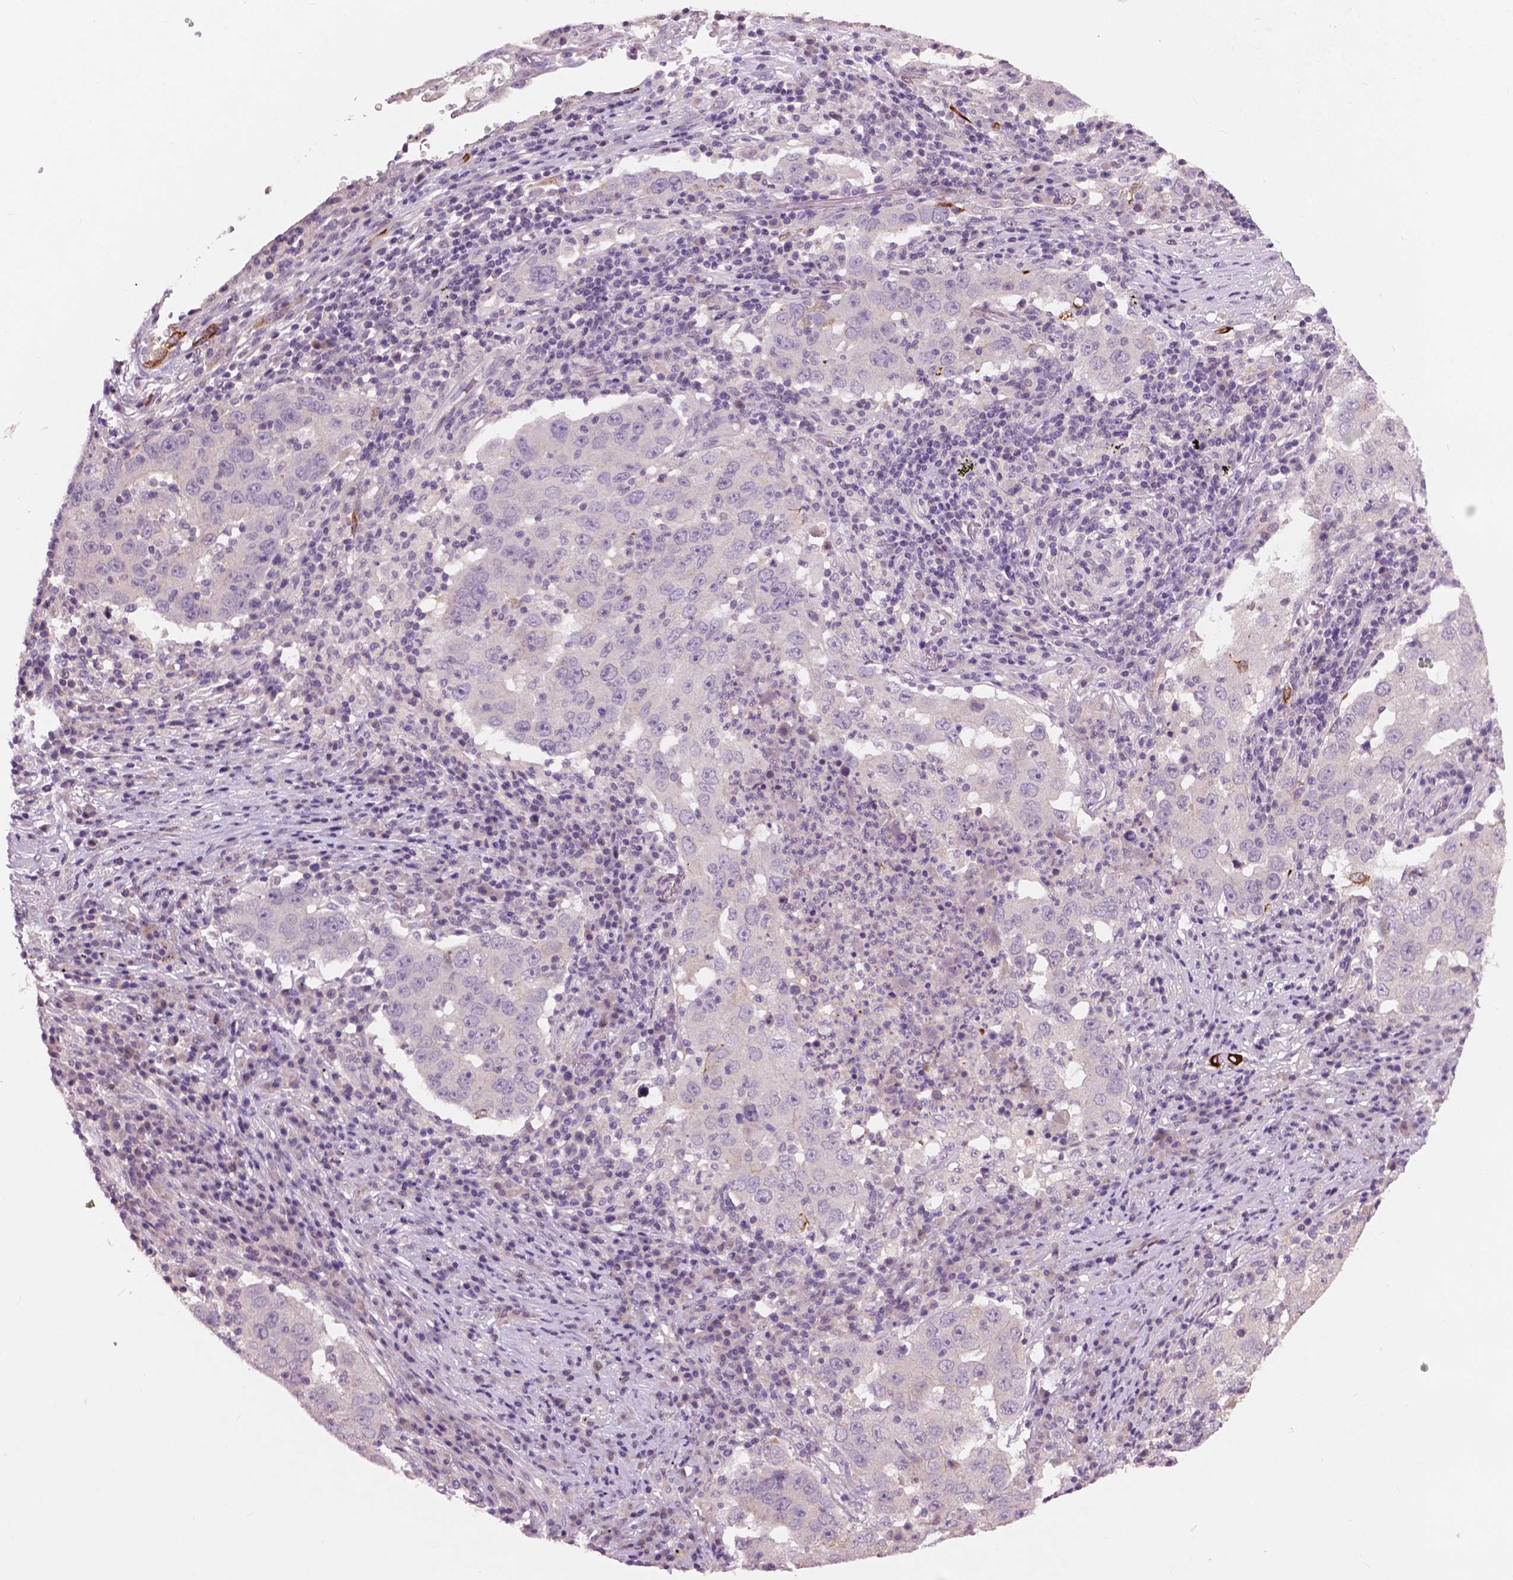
{"staining": {"intensity": "negative", "quantity": "none", "location": "none"}, "tissue": "lung cancer", "cell_type": "Tumor cells", "image_type": "cancer", "snomed": [{"axis": "morphology", "description": "Adenocarcinoma, NOS"}, {"axis": "topography", "description": "Lung"}], "caption": "Immunohistochemical staining of human lung adenocarcinoma demonstrates no significant positivity in tumor cells.", "gene": "KRT17", "patient": {"sex": "male", "age": 73}}